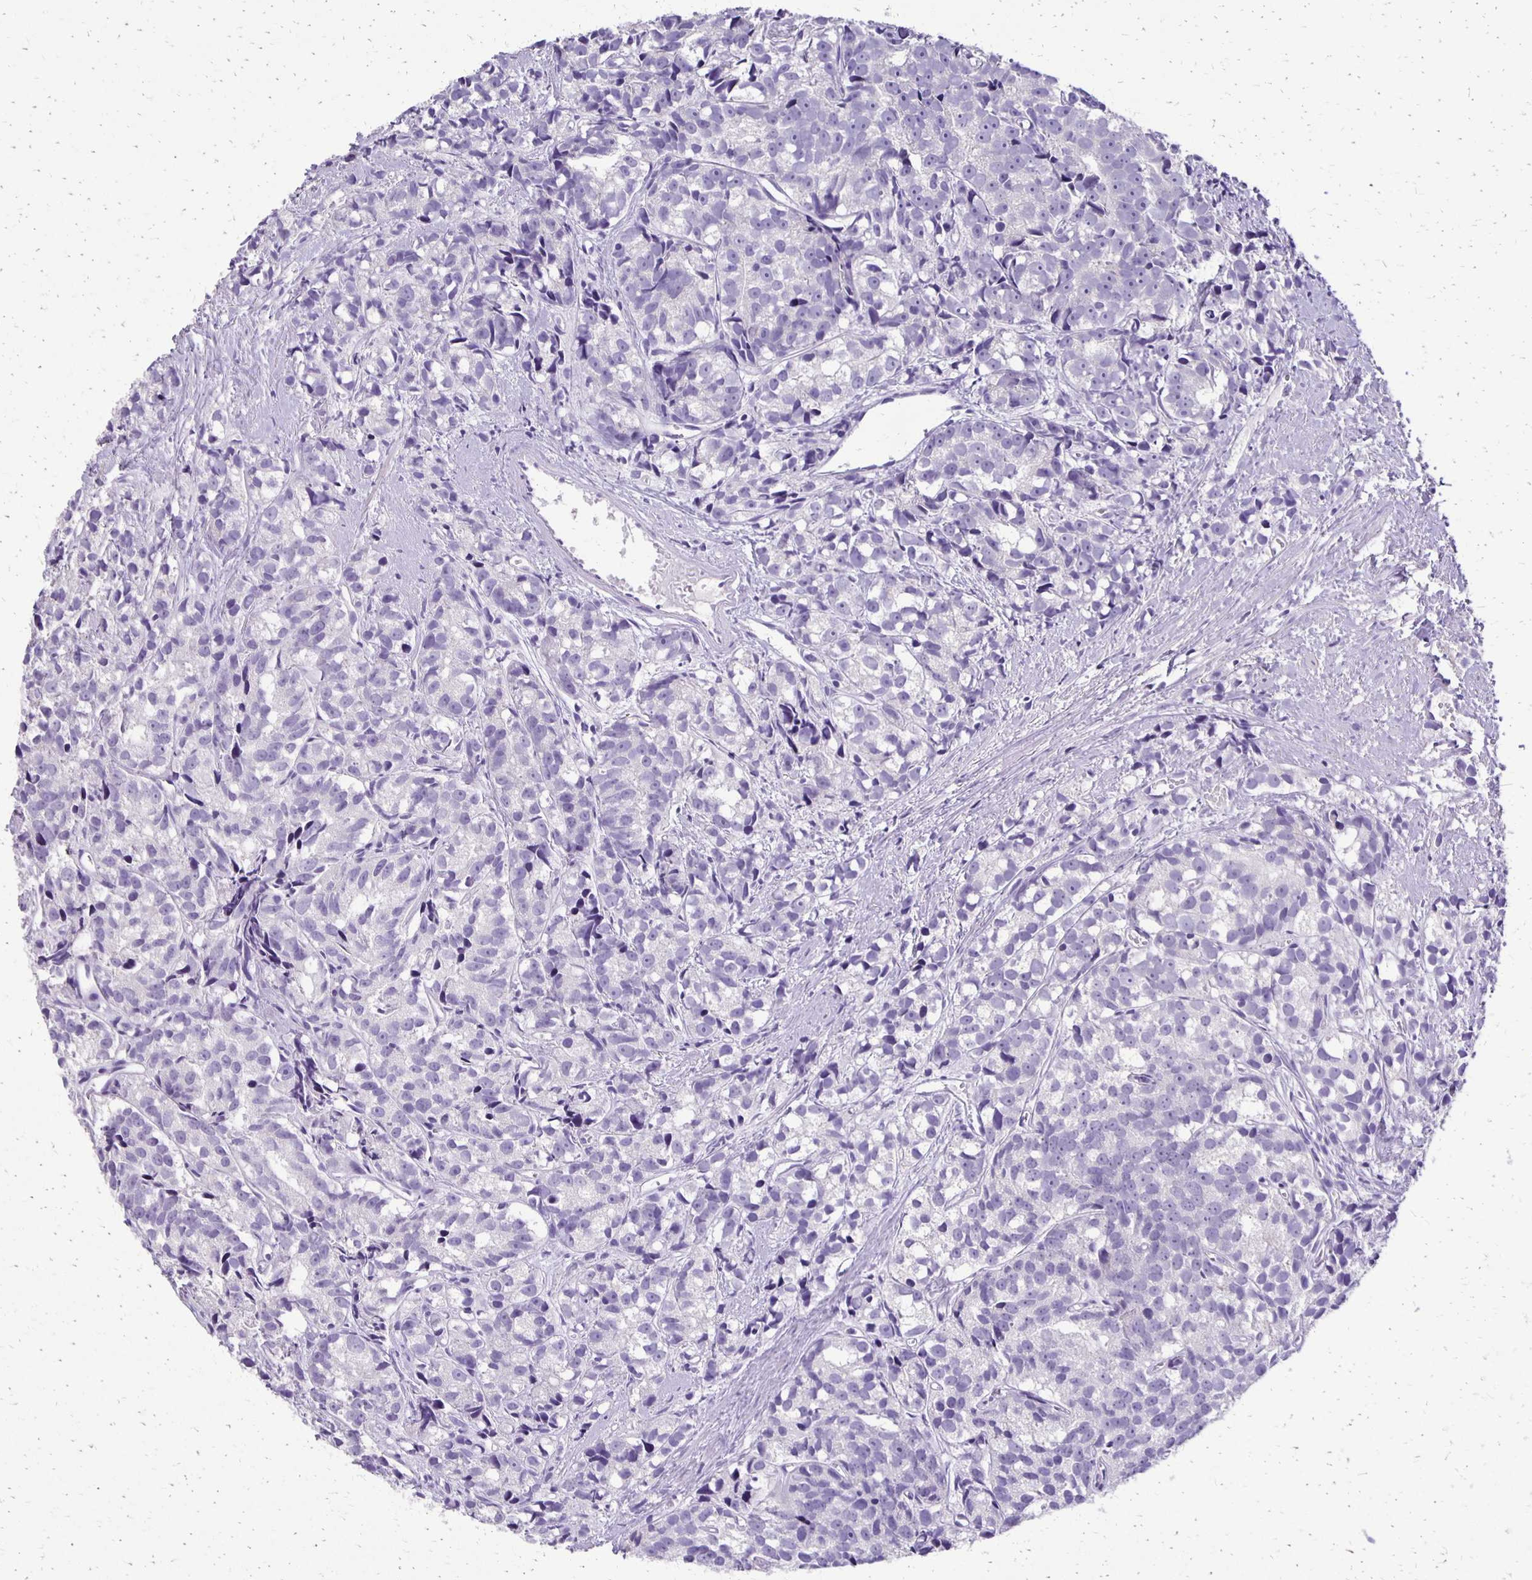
{"staining": {"intensity": "negative", "quantity": "none", "location": "none"}, "tissue": "prostate cancer", "cell_type": "Tumor cells", "image_type": "cancer", "snomed": [{"axis": "morphology", "description": "Adenocarcinoma, High grade"}, {"axis": "topography", "description": "Prostate"}], "caption": "Human prostate cancer stained for a protein using immunohistochemistry (IHC) shows no positivity in tumor cells.", "gene": "ANKRD45", "patient": {"sex": "male", "age": 77}}